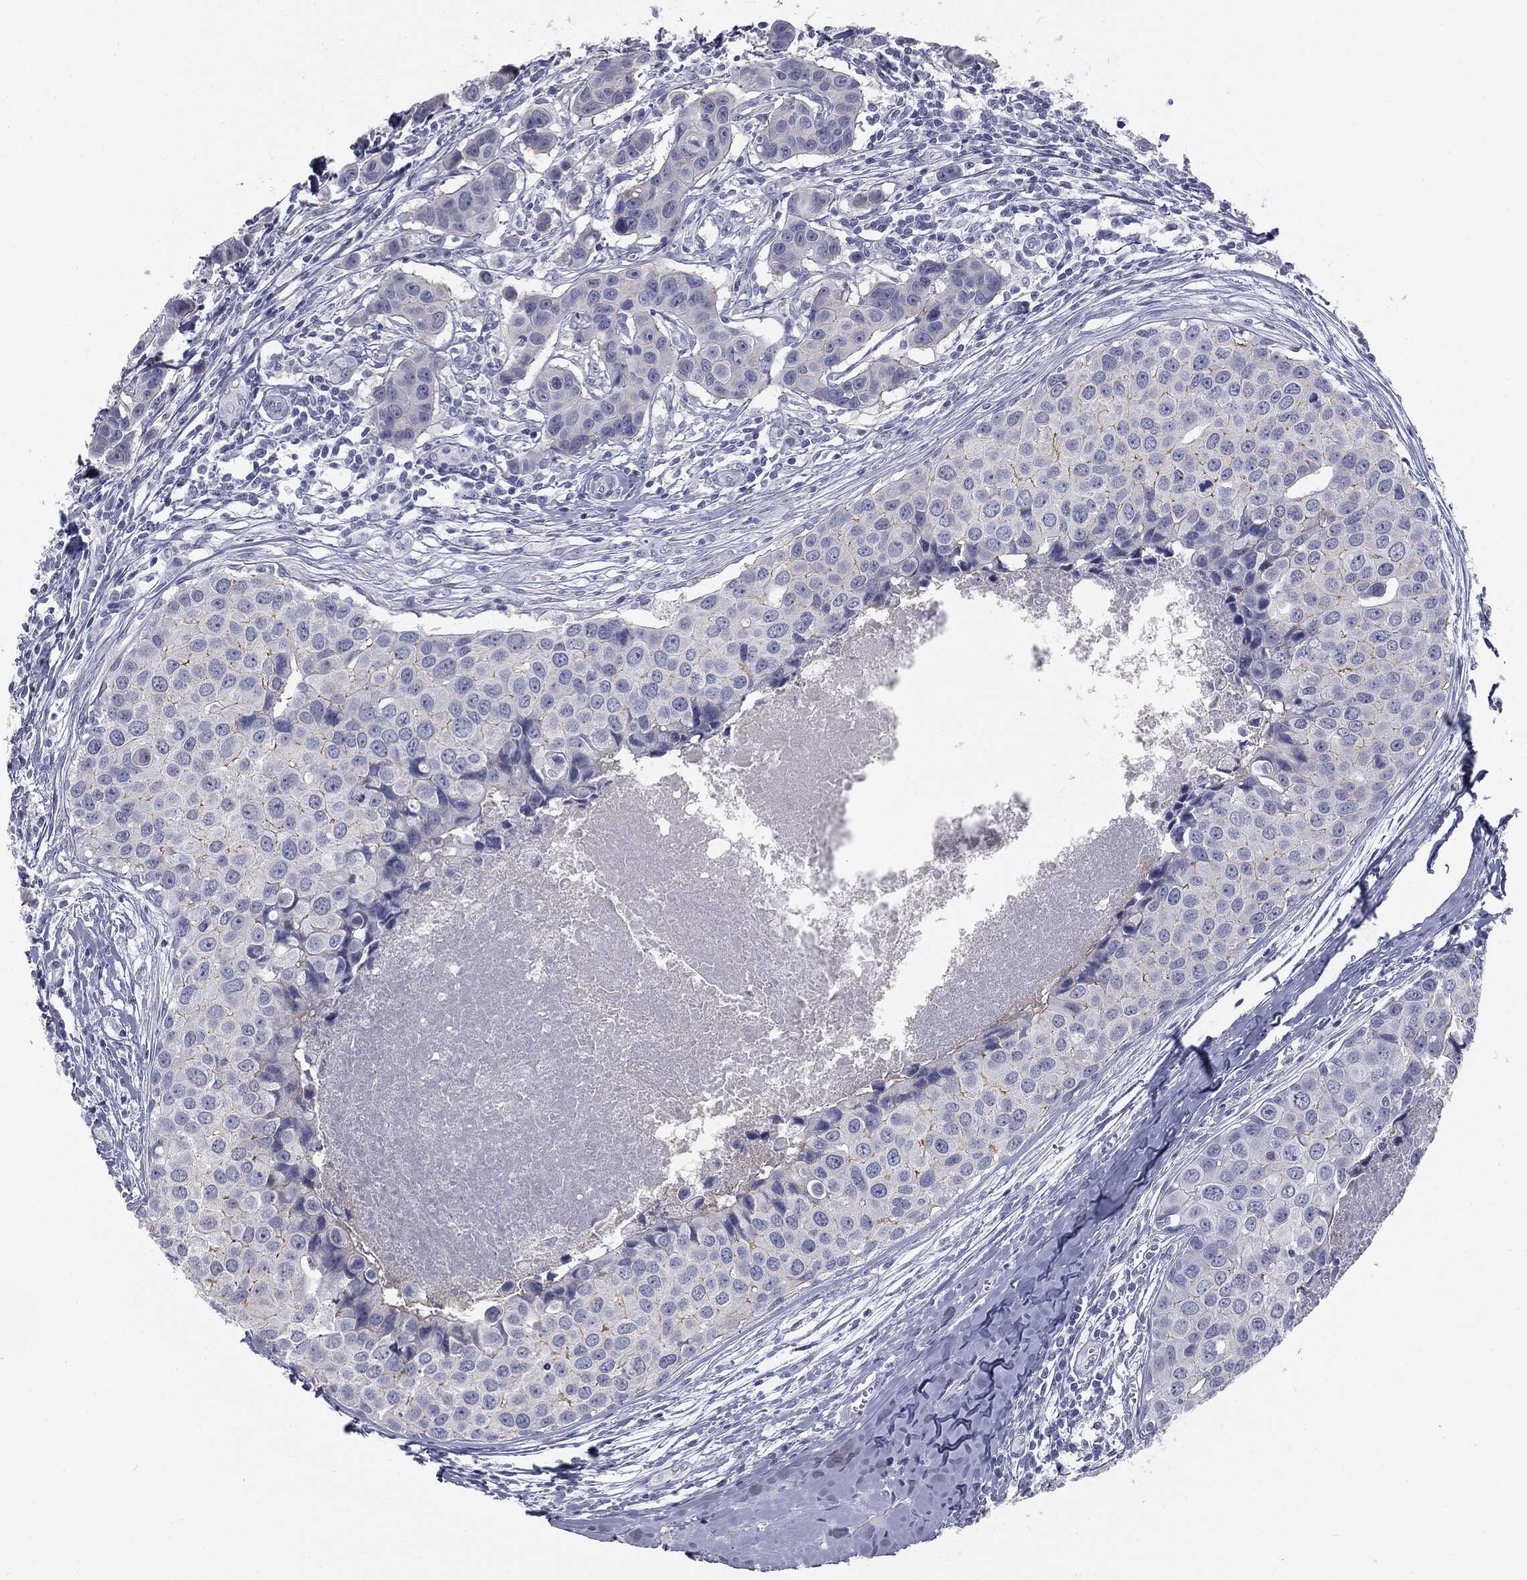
{"staining": {"intensity": "negative", "quantity": "none", "location": "none"}, "tissue": "breast cancer", "cell_type": "Tumor cells", "image_type": "cancer", "snomed": [{"axis": "morphology", "description": "Duct carcinoma"}, {"axis": "topography", "description": "Breast"}], "caption": "Tumor cells are negative for brown protein staining in breast invasive ductal carcinoma.", "gene": "MUC5AC", "patient": {"sex": "female", "age": 24}}